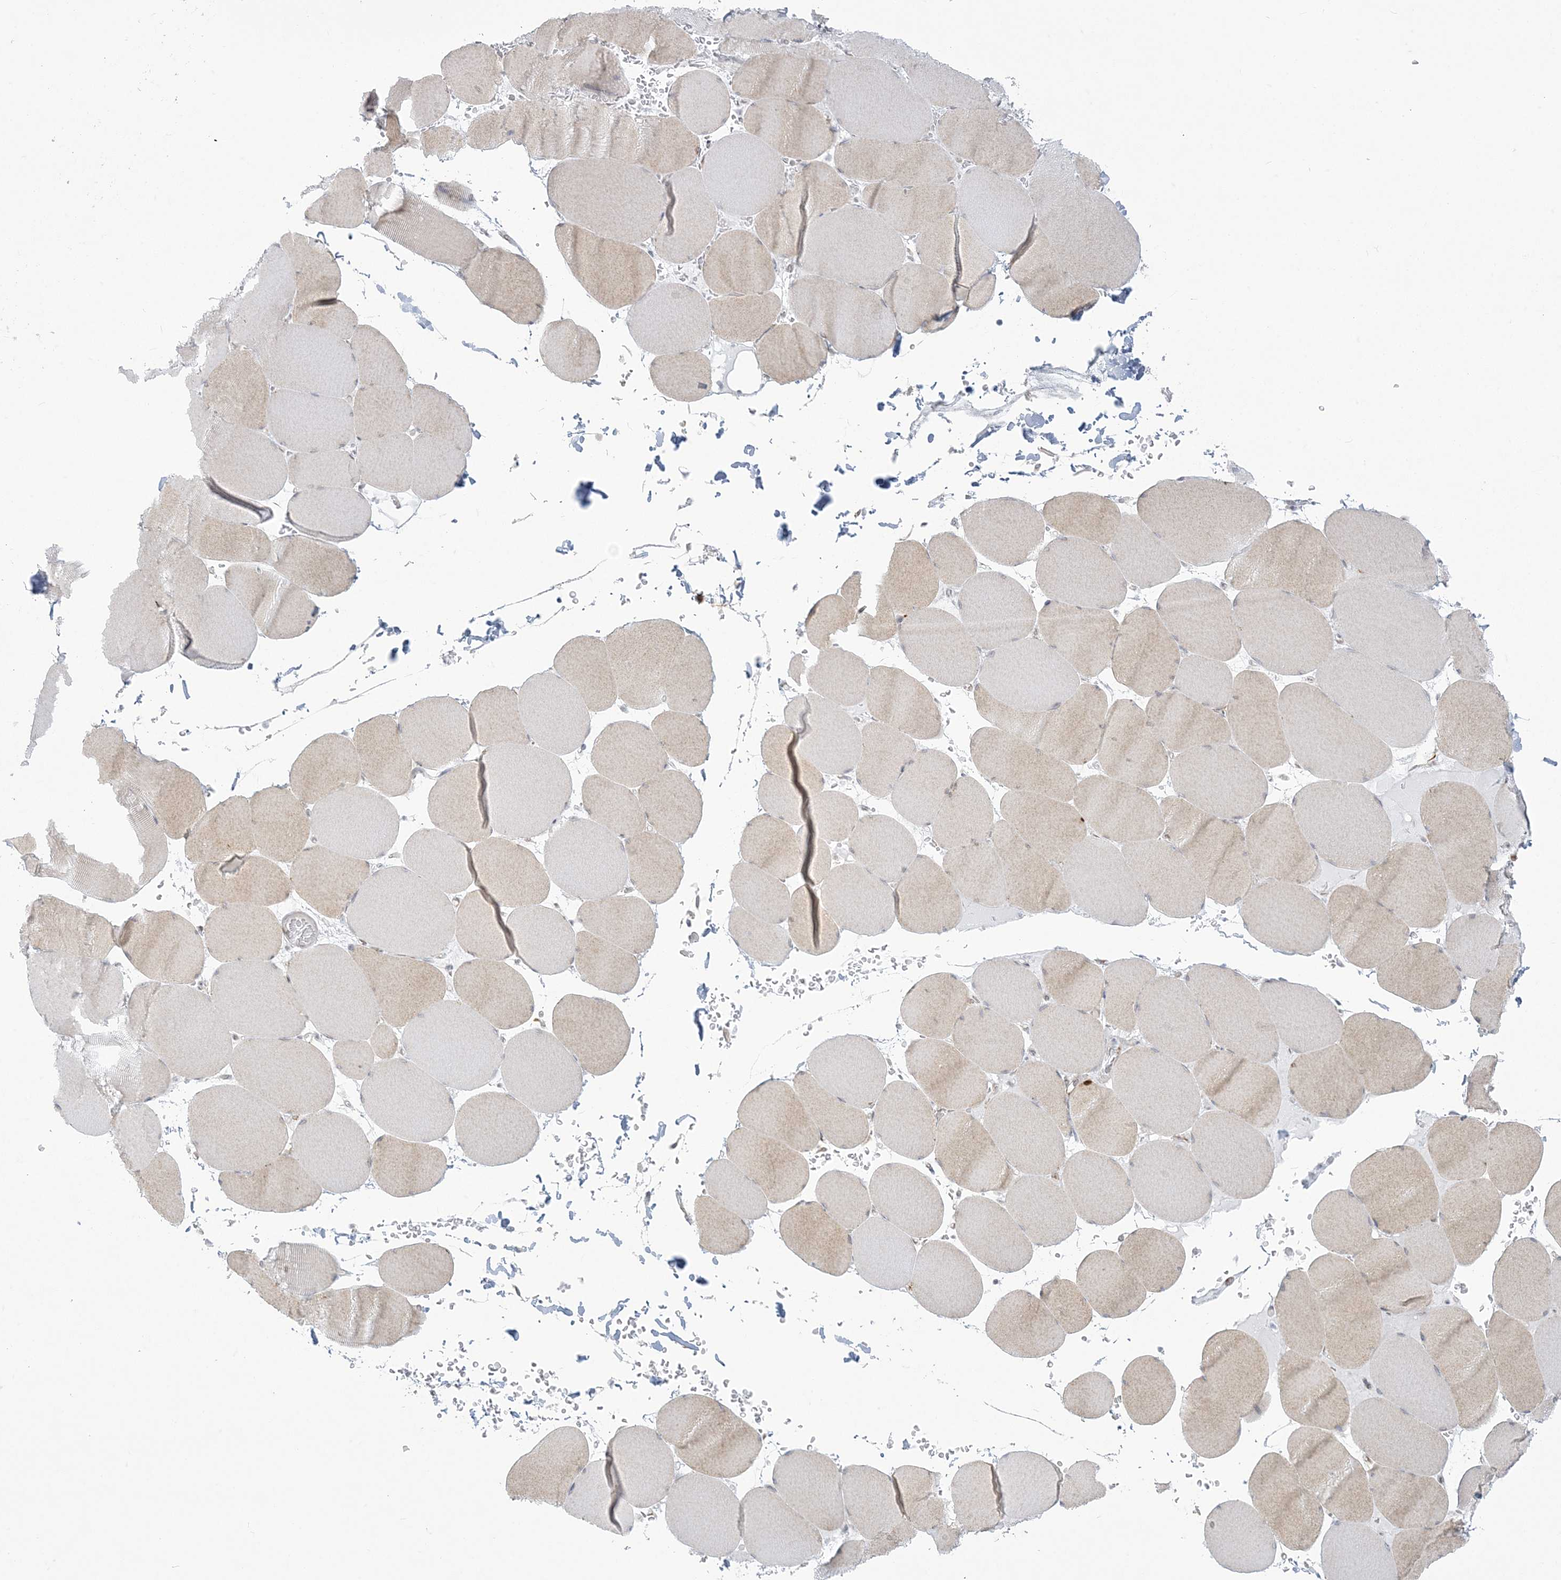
{"staining": {"intensity": "weak", "quantity": "<25%", "location": "cytoplasmic/membranous"}, "tissue": "skeletal muscle", "cell_type": "Myocytes", "image_type": "normal", "snomed": [{"axis": "morphology", "description": "Normal tissue, NOS"}, {"axis": "topography", "description": "Skeletal muscle"}, {"axis": "topography", "description": "Head-Neck"}], "caption": "High power microscopy micrograph of an immunohistochemistry micrograph of unremarkable skeletal muscle, revealing no significant positivity in myocytes. (Brightfield microscopy of DAB (3,3'-diaminobenzidine) immunohistochemistry at high magnification).", "gene": "ZC3H6", "patient": {"sex": "male", "age": 66}}